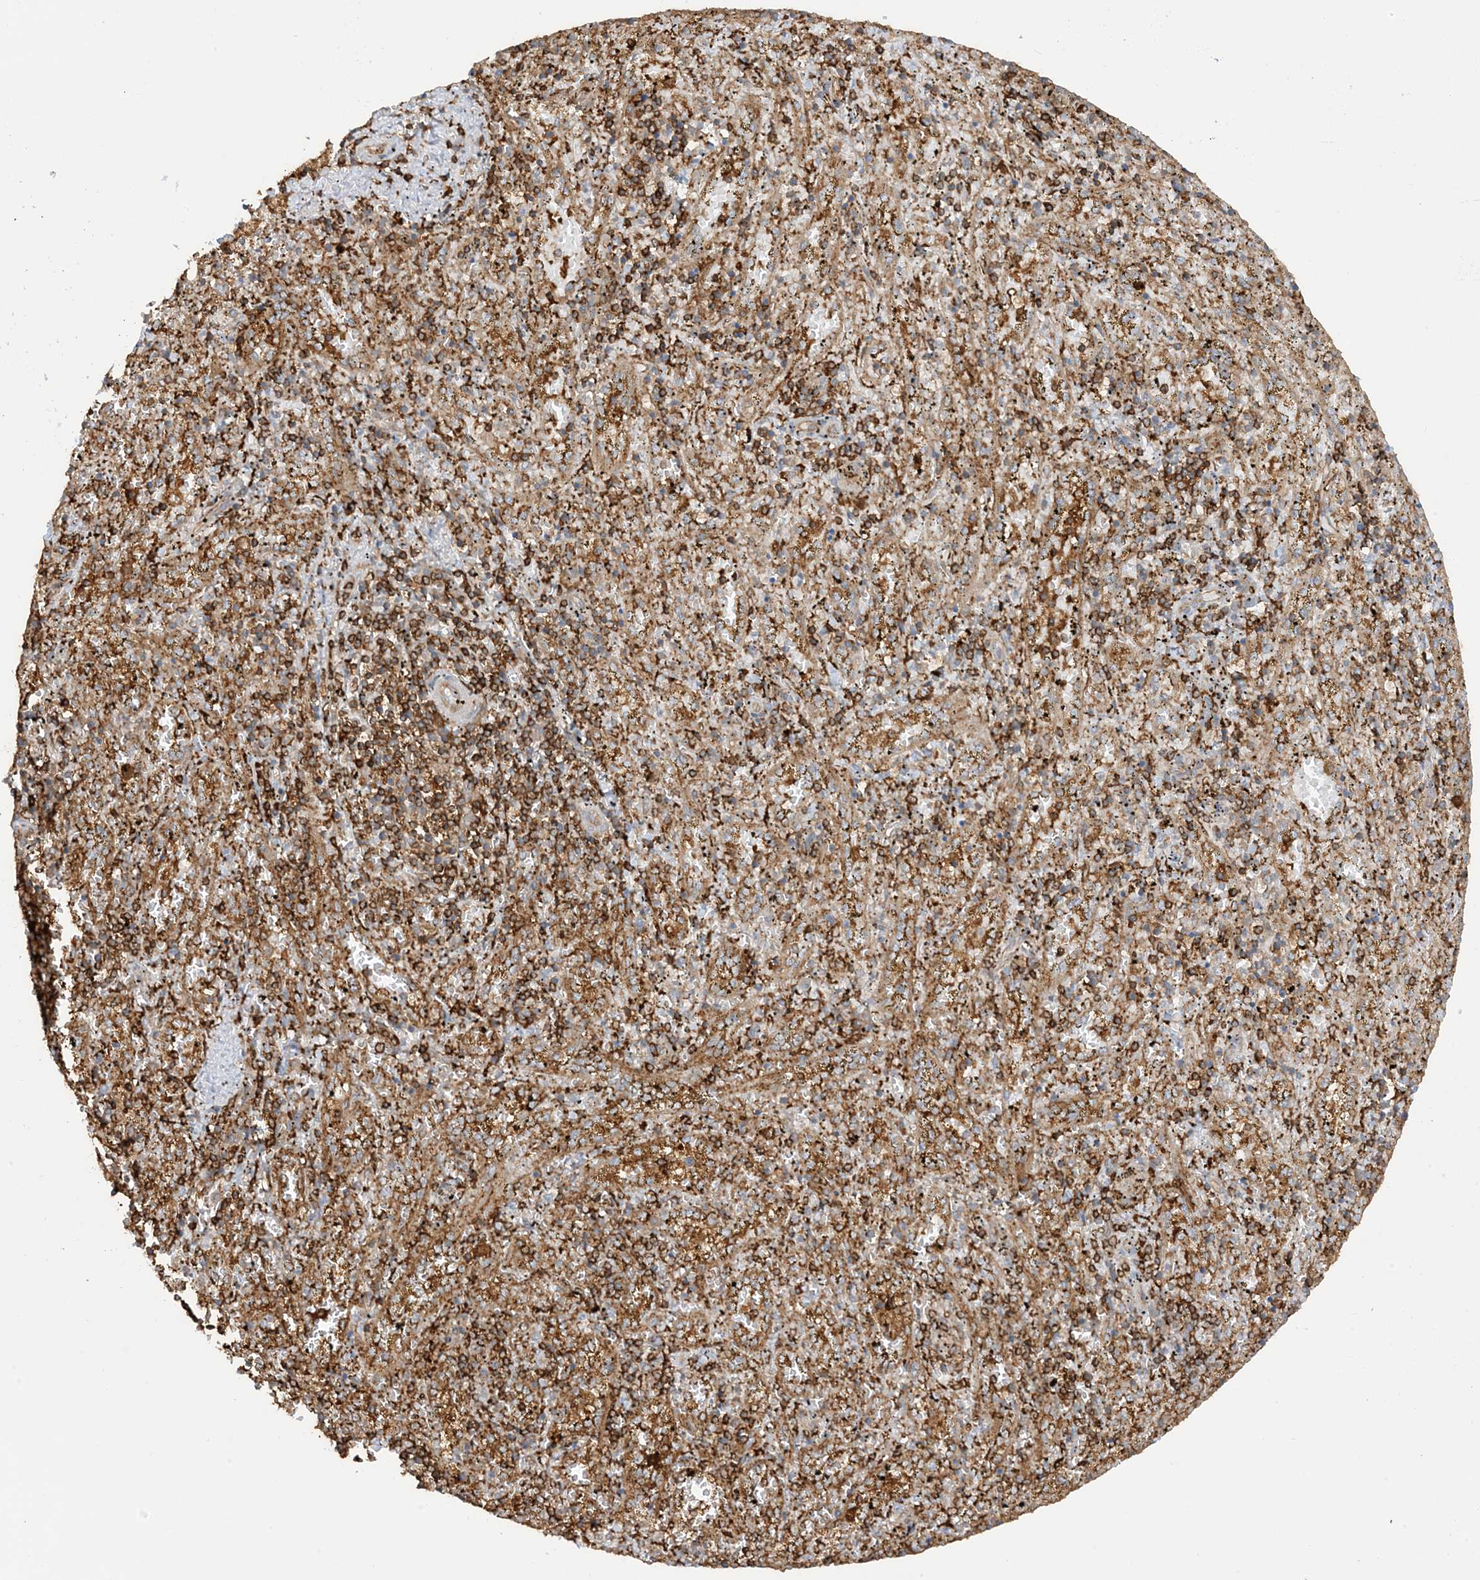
{"staining": {"intensity": "moderate", "quantity": ">75%", "location": "cytoplasmic/membranous"}, "tissue": "spleen", "cell_type": "Cells in red pulp", "image_type": "normal", "snomed": [{"axis": "morphology", "description": "Normal tissue, NOS"}, {"axis": "topography", "description": "Spleen"}], "caption": "Protein staining of normal spleen shows moderate cytoplasmic/membranous staining in about >75% of cells in red pulp. The protein is stained brown, and the nuclei are stained in blue (DAB IHC with brightfield microscopy, high magnification).", "gene": "CAPZB", "patient": {"sex": "male", "age": 11}}